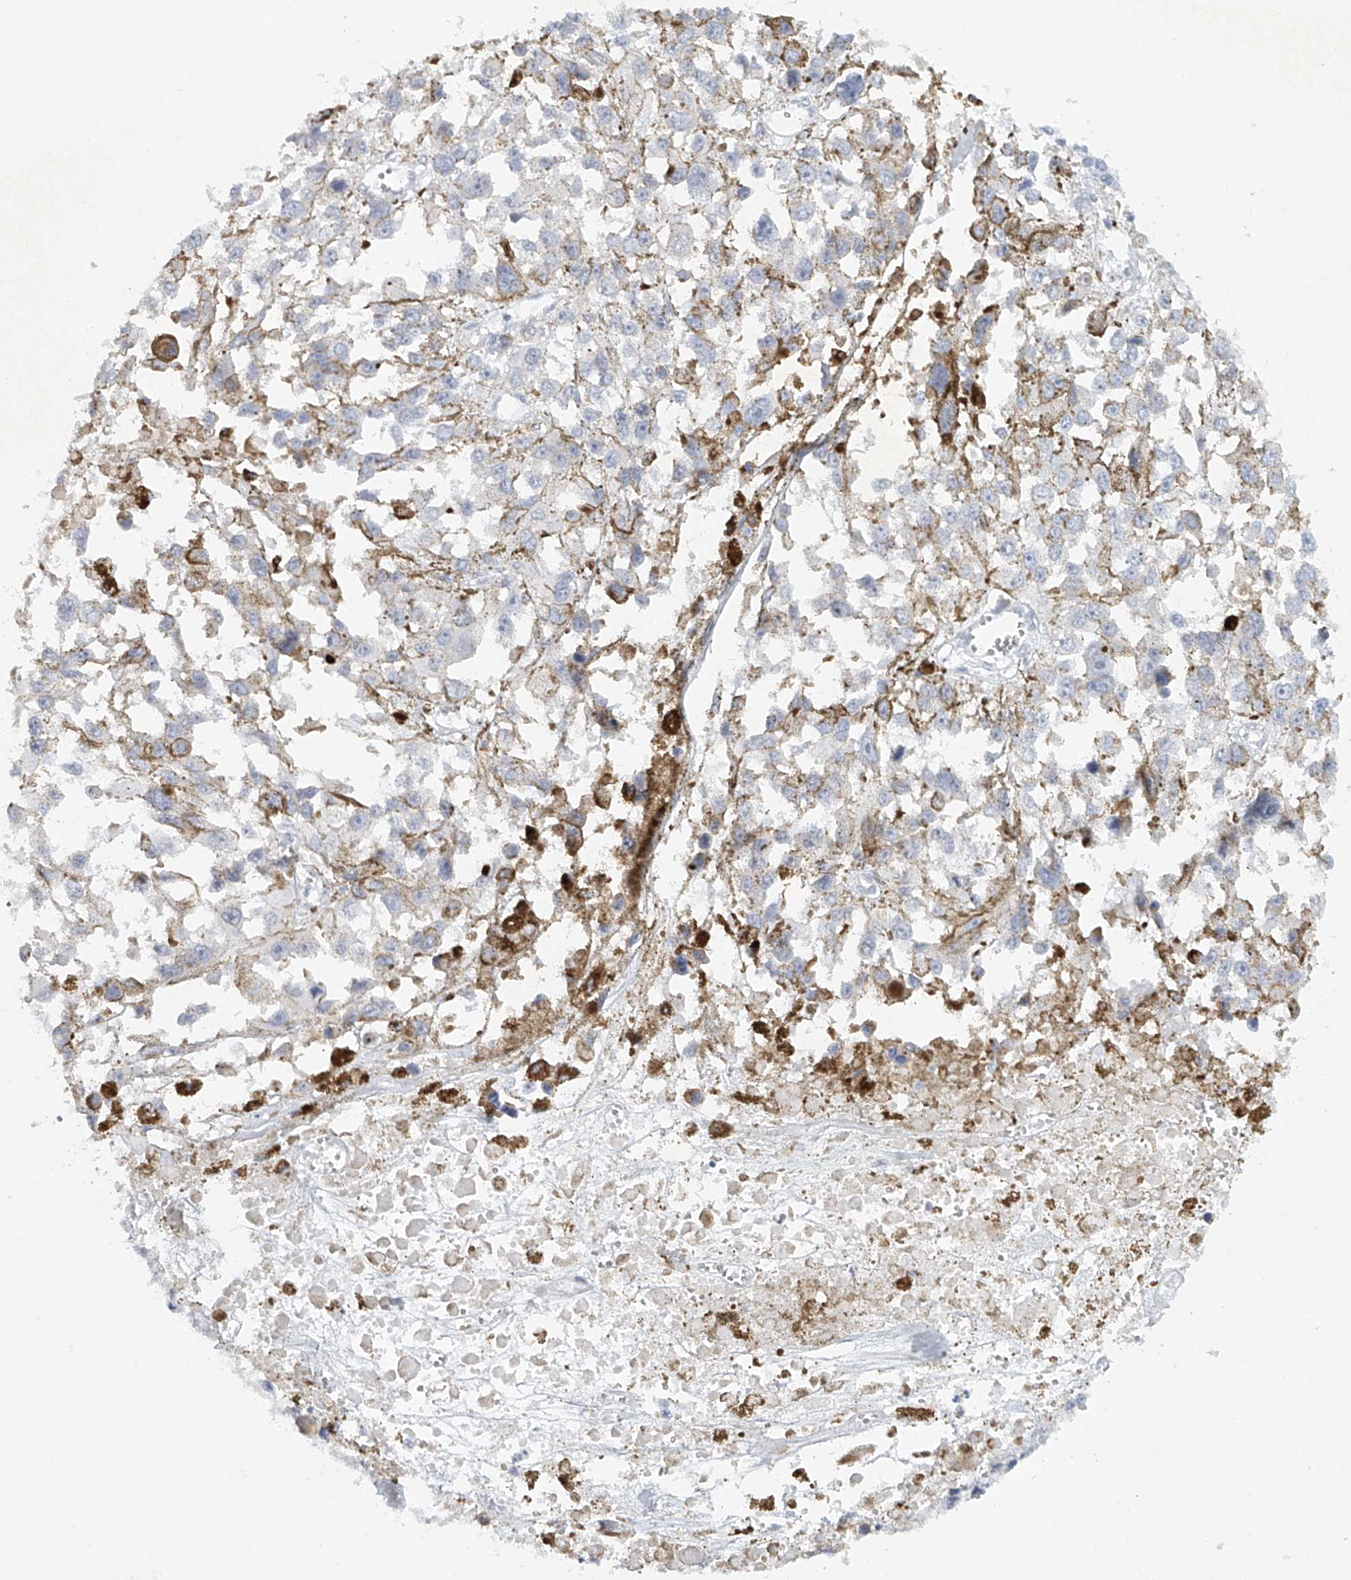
{"staining": {"intensity": "negative", "quantity": "none", "location": "none"}, "tissue": "melanoma", "cell_type": "Tumor cells", "image_type": "cancer", "snomed": [{"axis": "morphology", "description": "Malignant melanoma, Metastatic site"}, {"axis": "topography", "description": "Lymph node"}], "caption": "Malignant melanoma (metastatic site) was stained to show a protein in brown. There is no significant positivity in tumor cells.", "gene": "FAT2", "patient": {"sex": "male", "age": 59}}